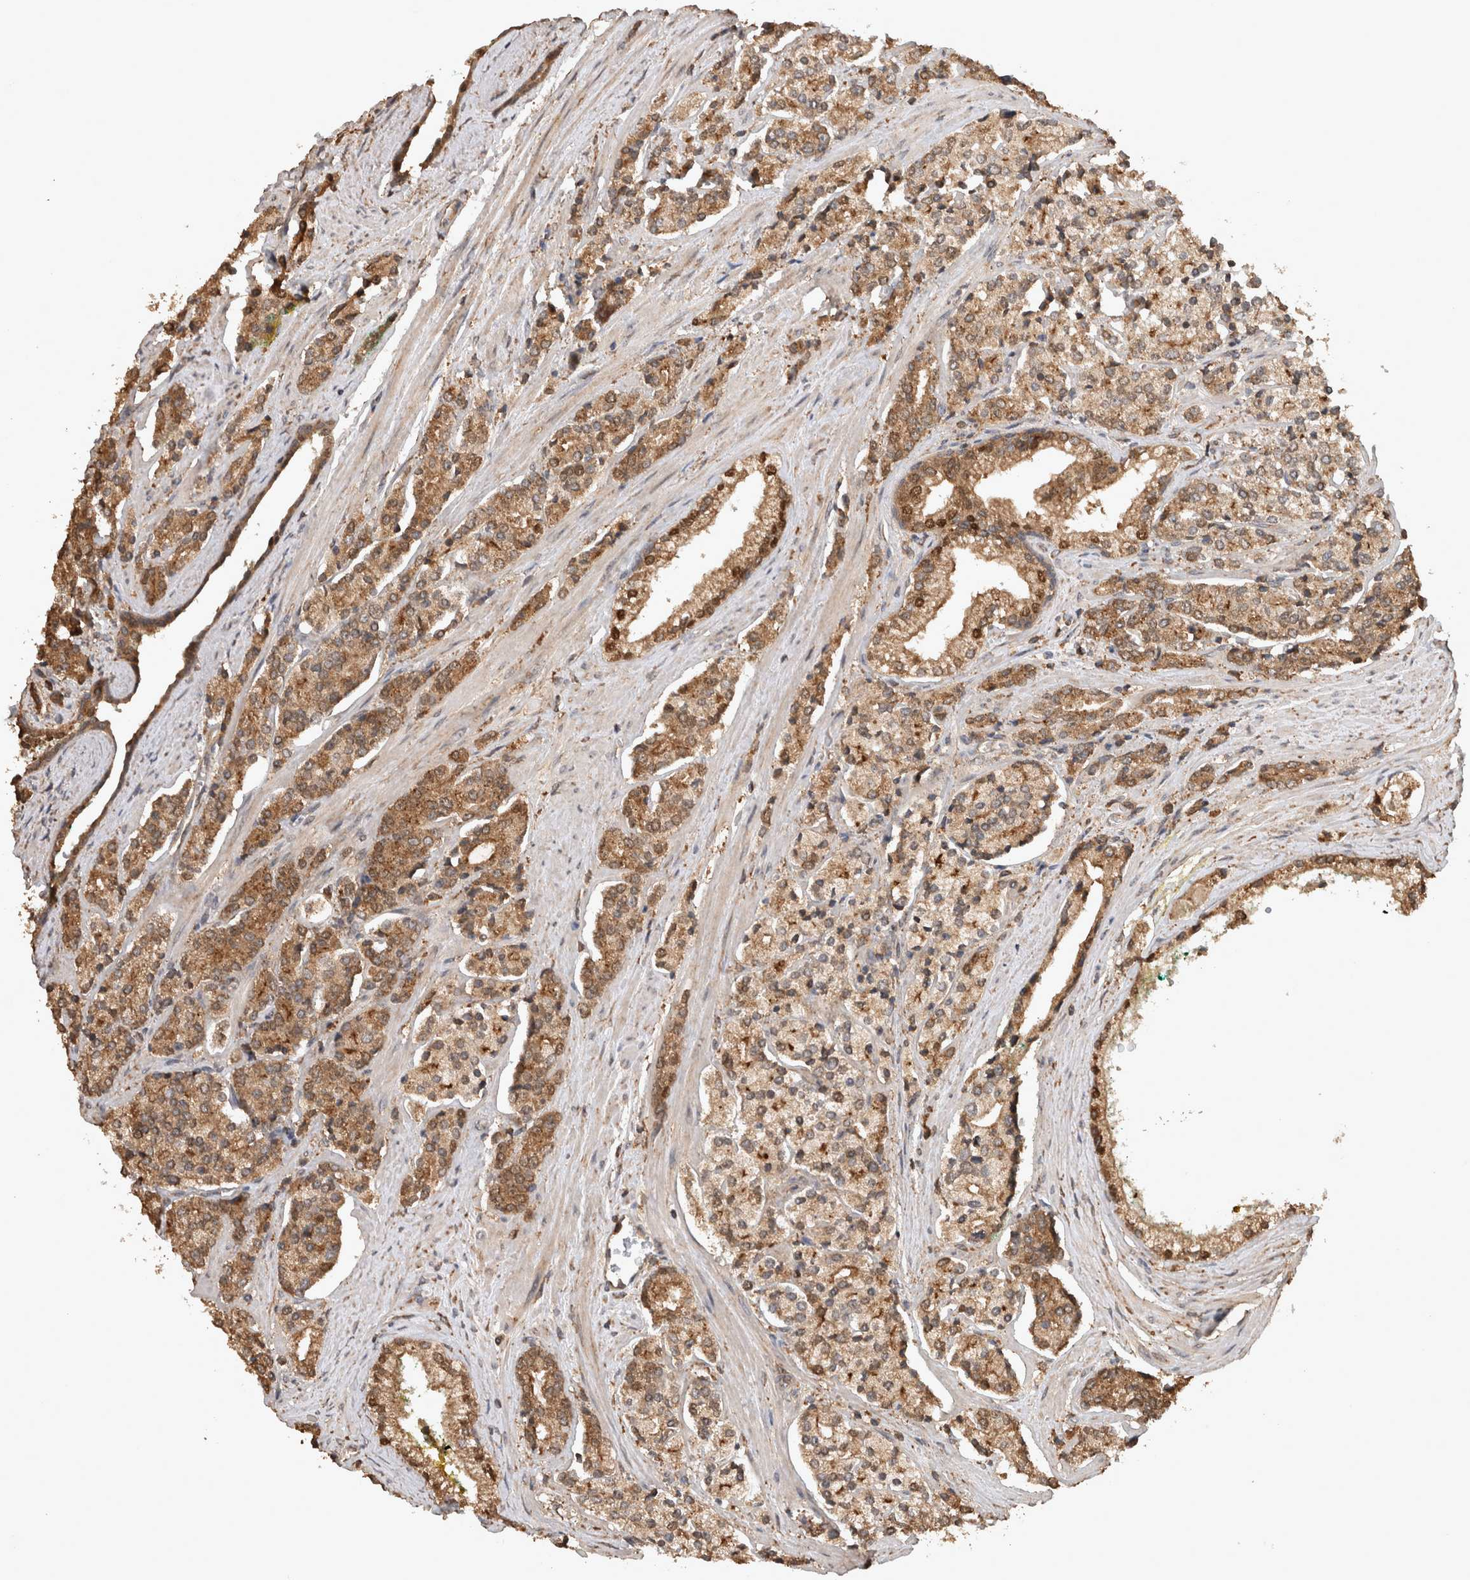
{"staining": {"intensity": "moderate", "quantity": ">75%", "location": "cytoplasmic/membranous"}, "tissue": "prostate cancer", "cell_type": "Tumor cells", "image_type": "cancer", "snomed": [{"axis": "morphology", "description": "Adenocarcinoma, High grade"}, {"axis": "topography", "description": "Prostate"}], "caption": "An immunohistochemistry photomicrograph of neoplastic tissue is shown. Protein staining in brown highlights moderate cytoplasmic/membranous positivity in prostate adenocarcinoma (high-grade) within tumor cells.", "gene": "OTUD7B", "patient": {"sex": "male", "age": 71}}